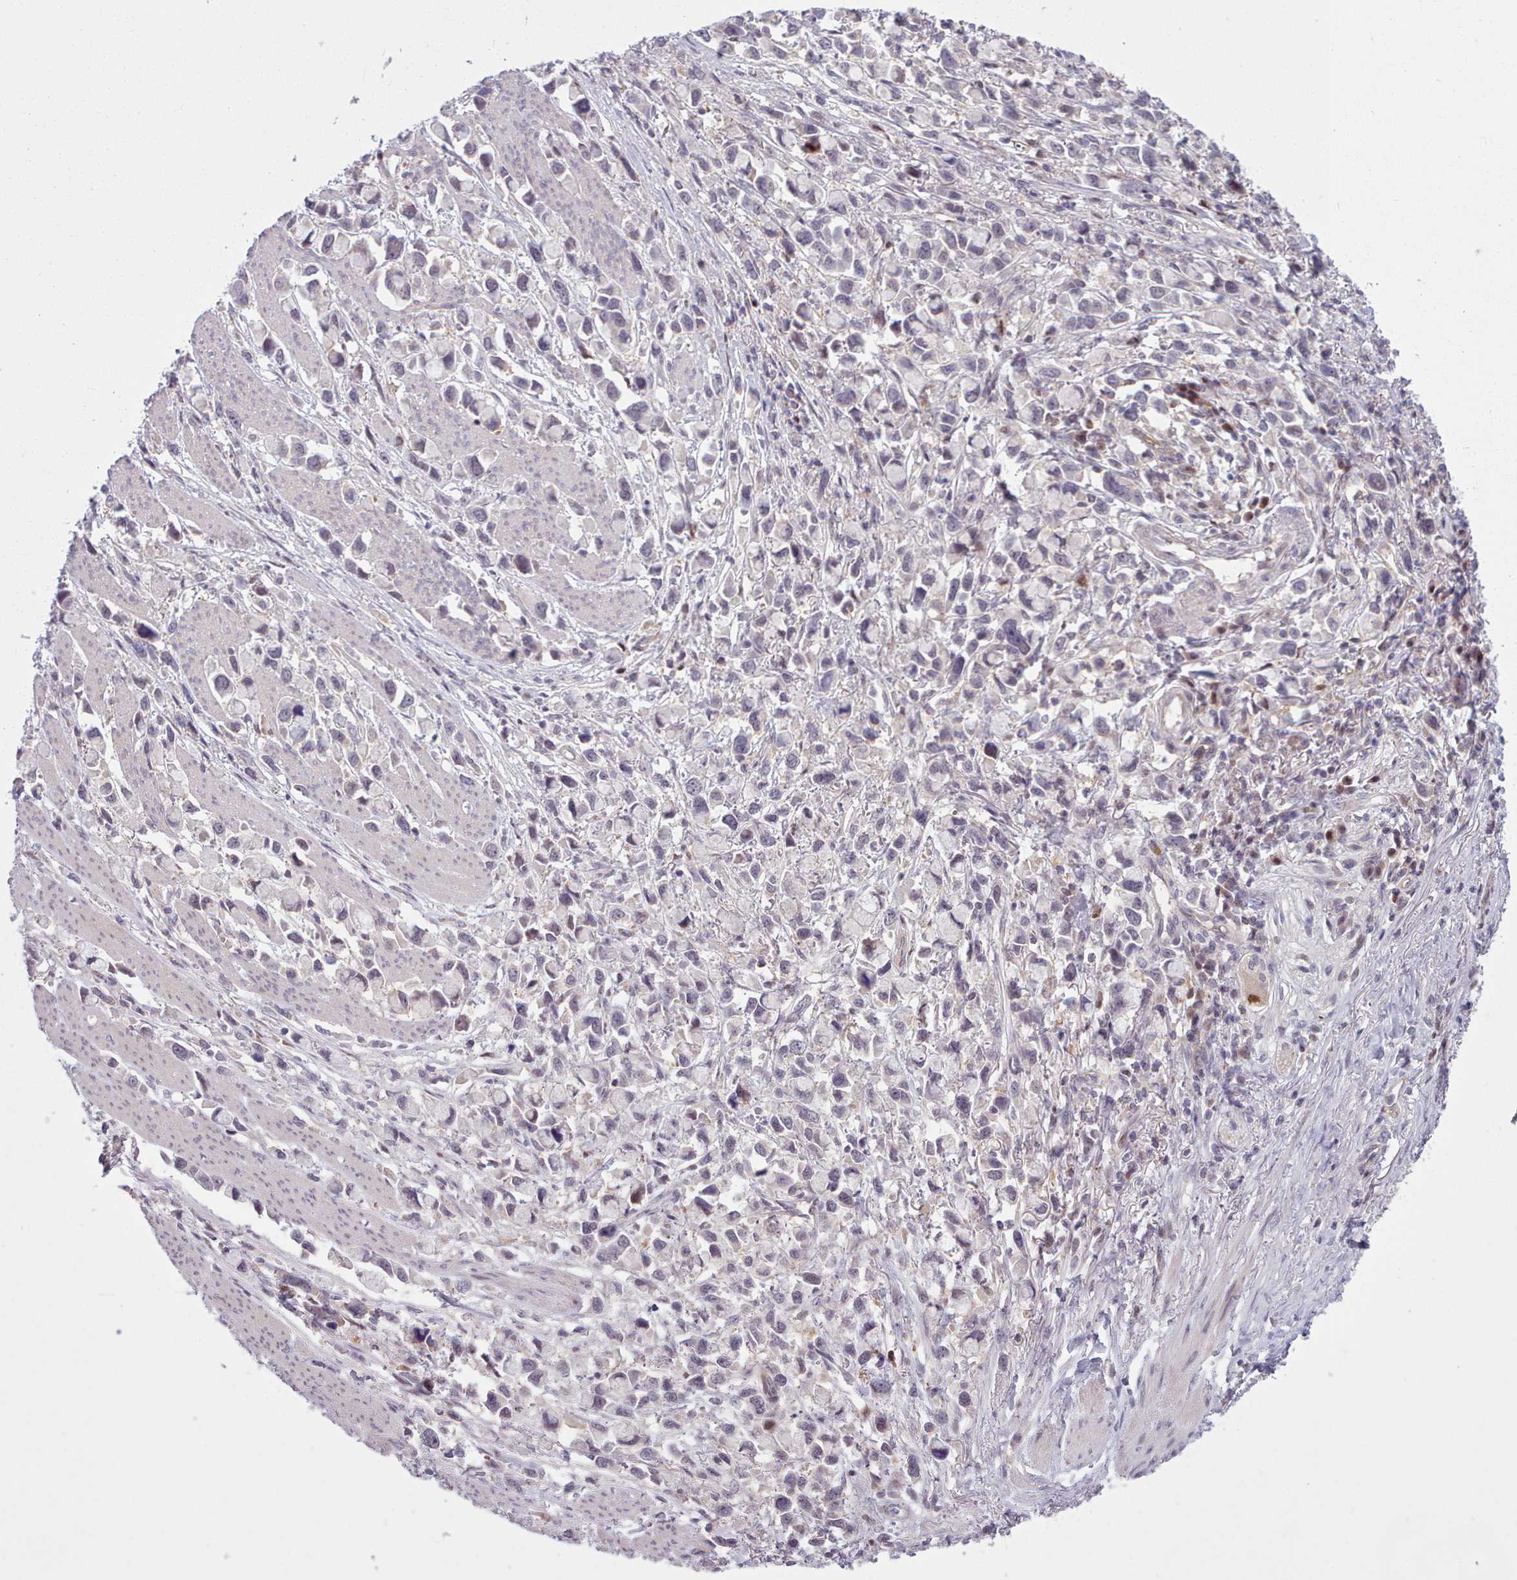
{"staining": {"intensity": "negative", "quantity": "none", "location": "none"}, "tissue": "stomach cancer", "cell_type": "Tumor cells", "image_type": "cancer", "snomed": [{"axis": "morphology", "description": "Adenocarcinoma, NOS"}, {"axis": "topography", "description": "Stomach"}], "caption": "Tumor cells show no significant positivity in stomach cancer (adenocarcinoma). (DAB IHC visualized using brightfield microscopy, high magnification).", "gene": "KBTBD7", "patient": {"sex": "female", "age": 81}}